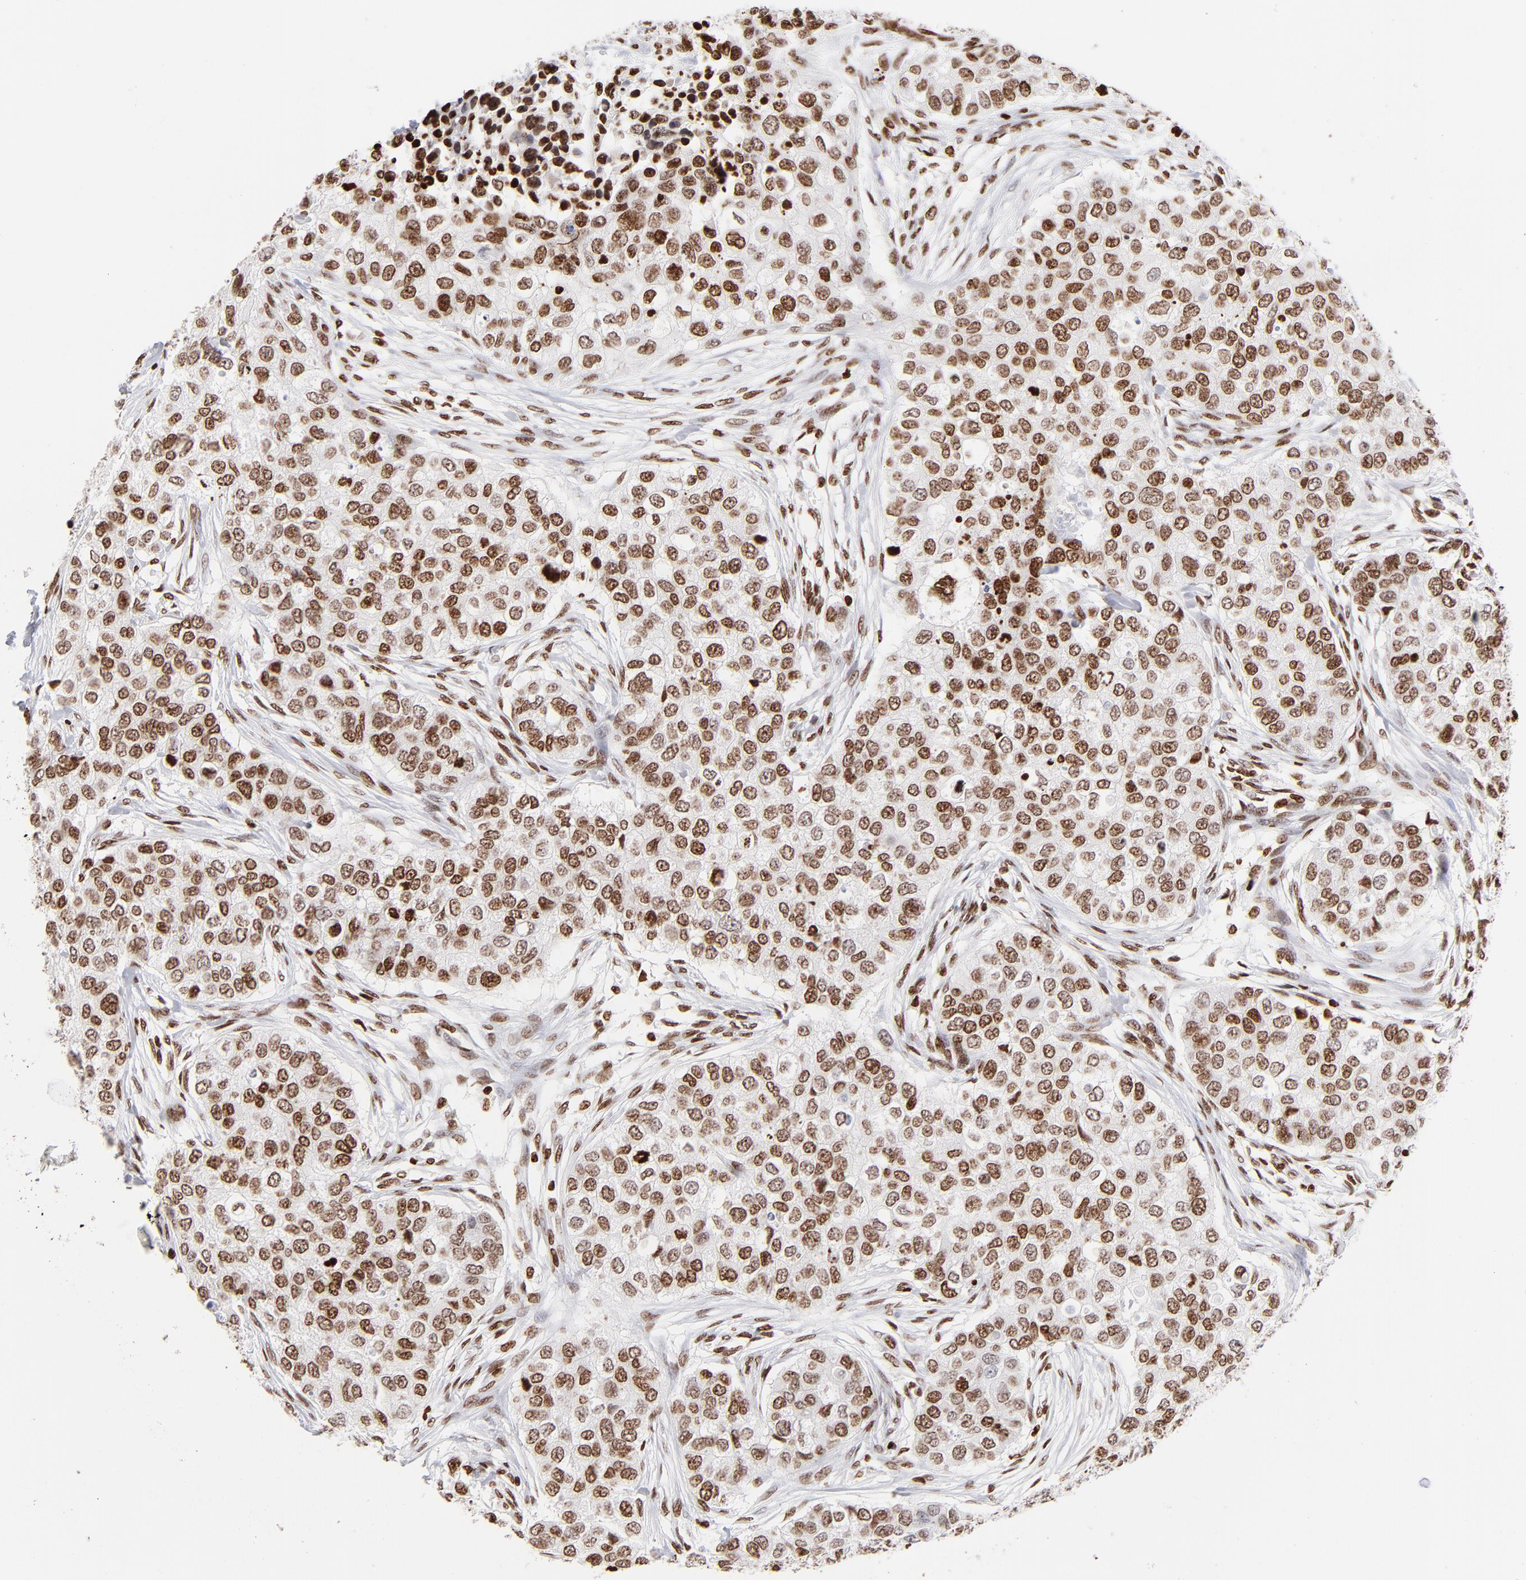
{"staining": {"intensity": "moderate", "quantity": ">75%", "location": "nuclear"}, "tissue": "breast cancer", "cell_type": "Tumor cells", "image_type": "cancer", "snomed": [{"axis": "morphology", "description": "Normal tissue, NOS"}, {"axis": "morphology", "description": "Duct carcinoma"}, {"axis": "topography", "description": "Breast"}], "caption": "The immunohistochemical stain shows moderate nuclear expression in tumor cells of breast cancer (infiltrating ductal carcinoma) tissue. Ihc stains the protein in brown and the nuclei are stained blue.", "gene": "RTL4", "patient": {"sex": "female", "age": 49}}